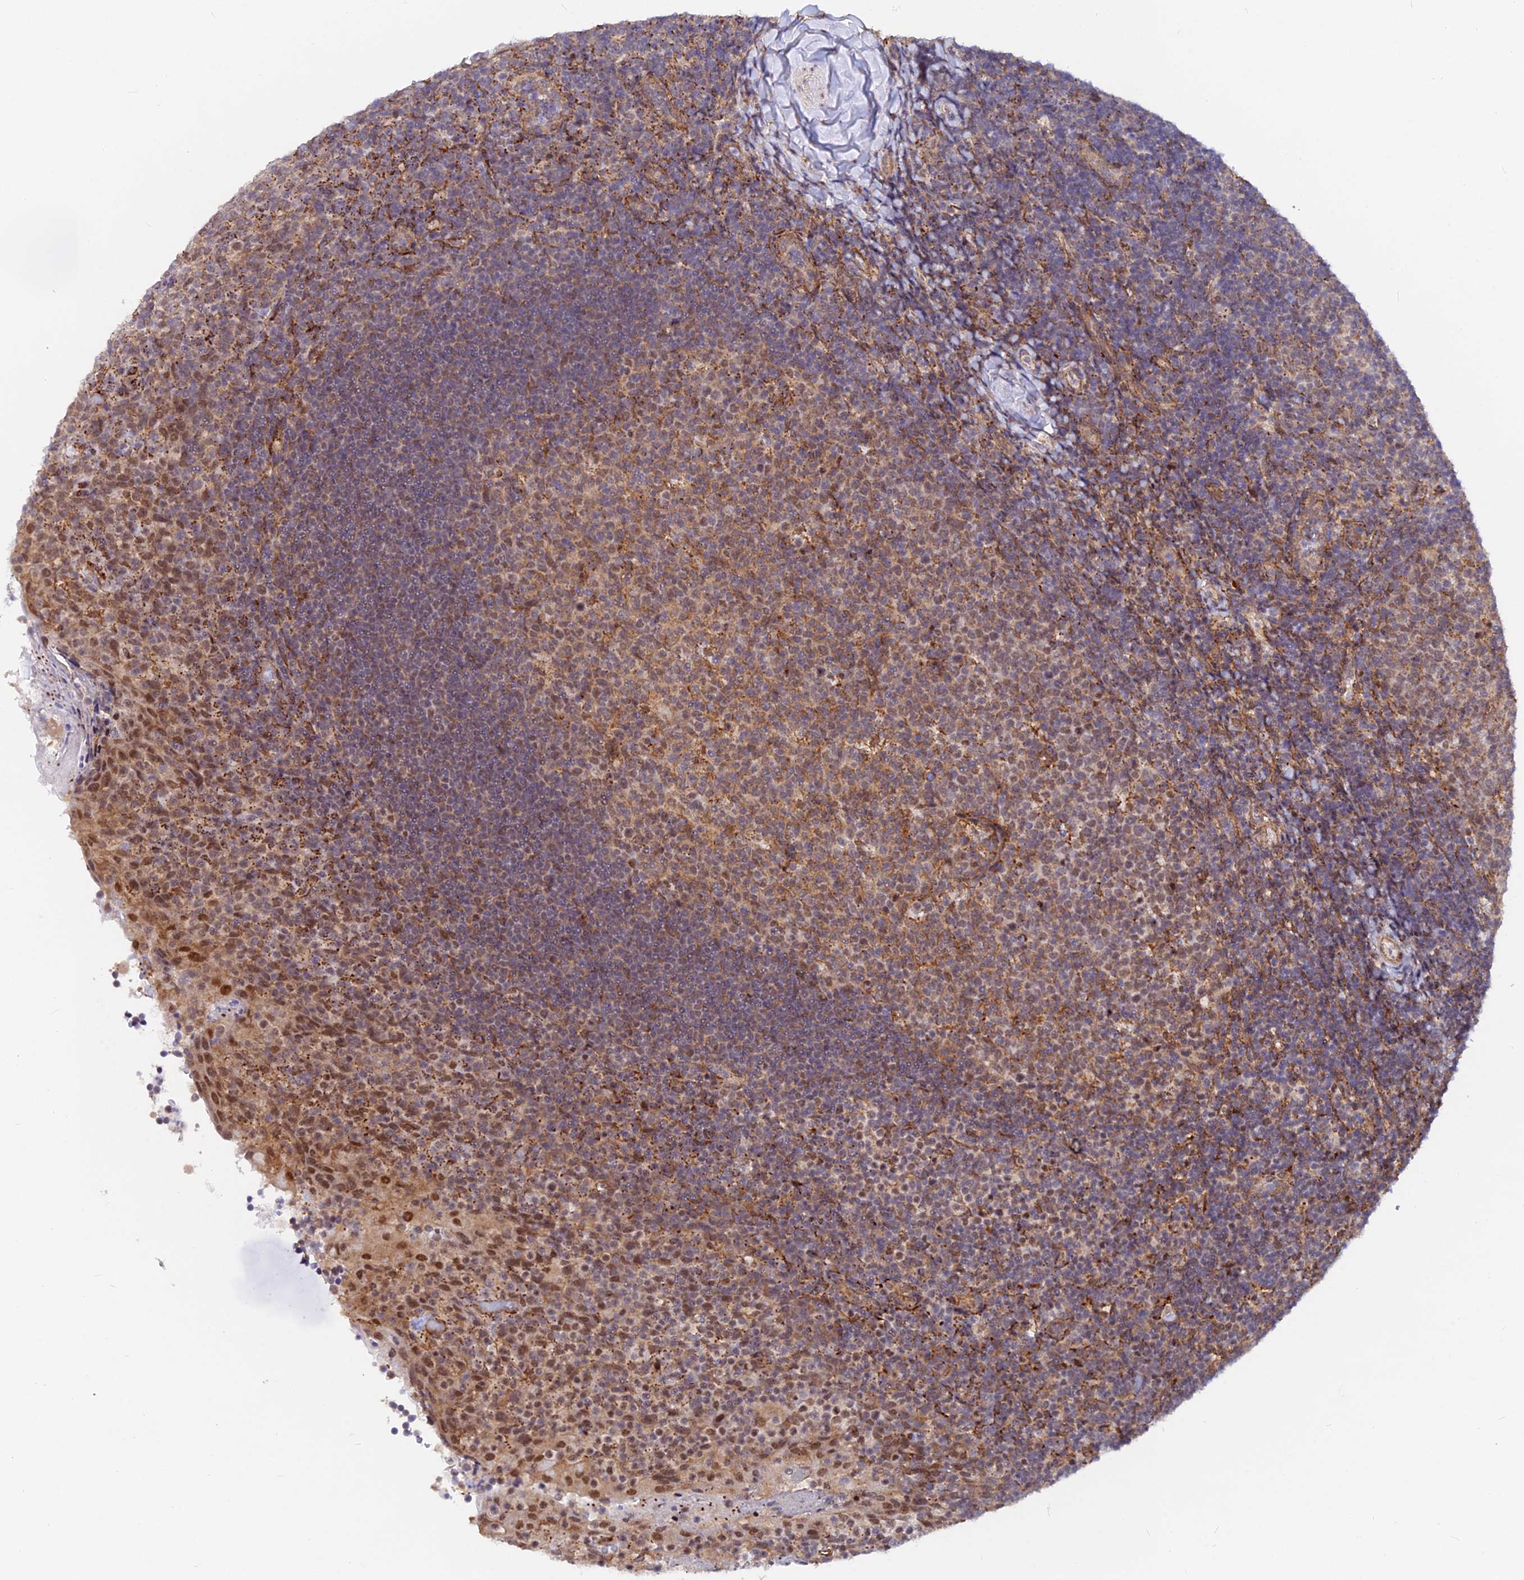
{"staining": {"intensity": "moderate", "quantity": ">75%", "location": "cytoplasmic/membranous,nuclear"}, "tissue": "tonsil", "cell_type": "Germinal center cells", "image_type": "normal", "snomed": [{"axis": "morphology", "description": "Normal tissue, NOS"}, {"axis": "topography", "description": "Tonsil"}], "caption": "High-magnification brightfield microscopy of unremarkable tonsil stained with DAB (3,3'-diaminobenzidine) (brown) and counterstained with hematoxylin (blue). germinal center cells exhibit moderate cytoplasmic/membranous,nuclear positivity is identified in approximately>75% of cells.", "gene": "VSTM2L", "patient": {"sex": "female", "age": 10}}